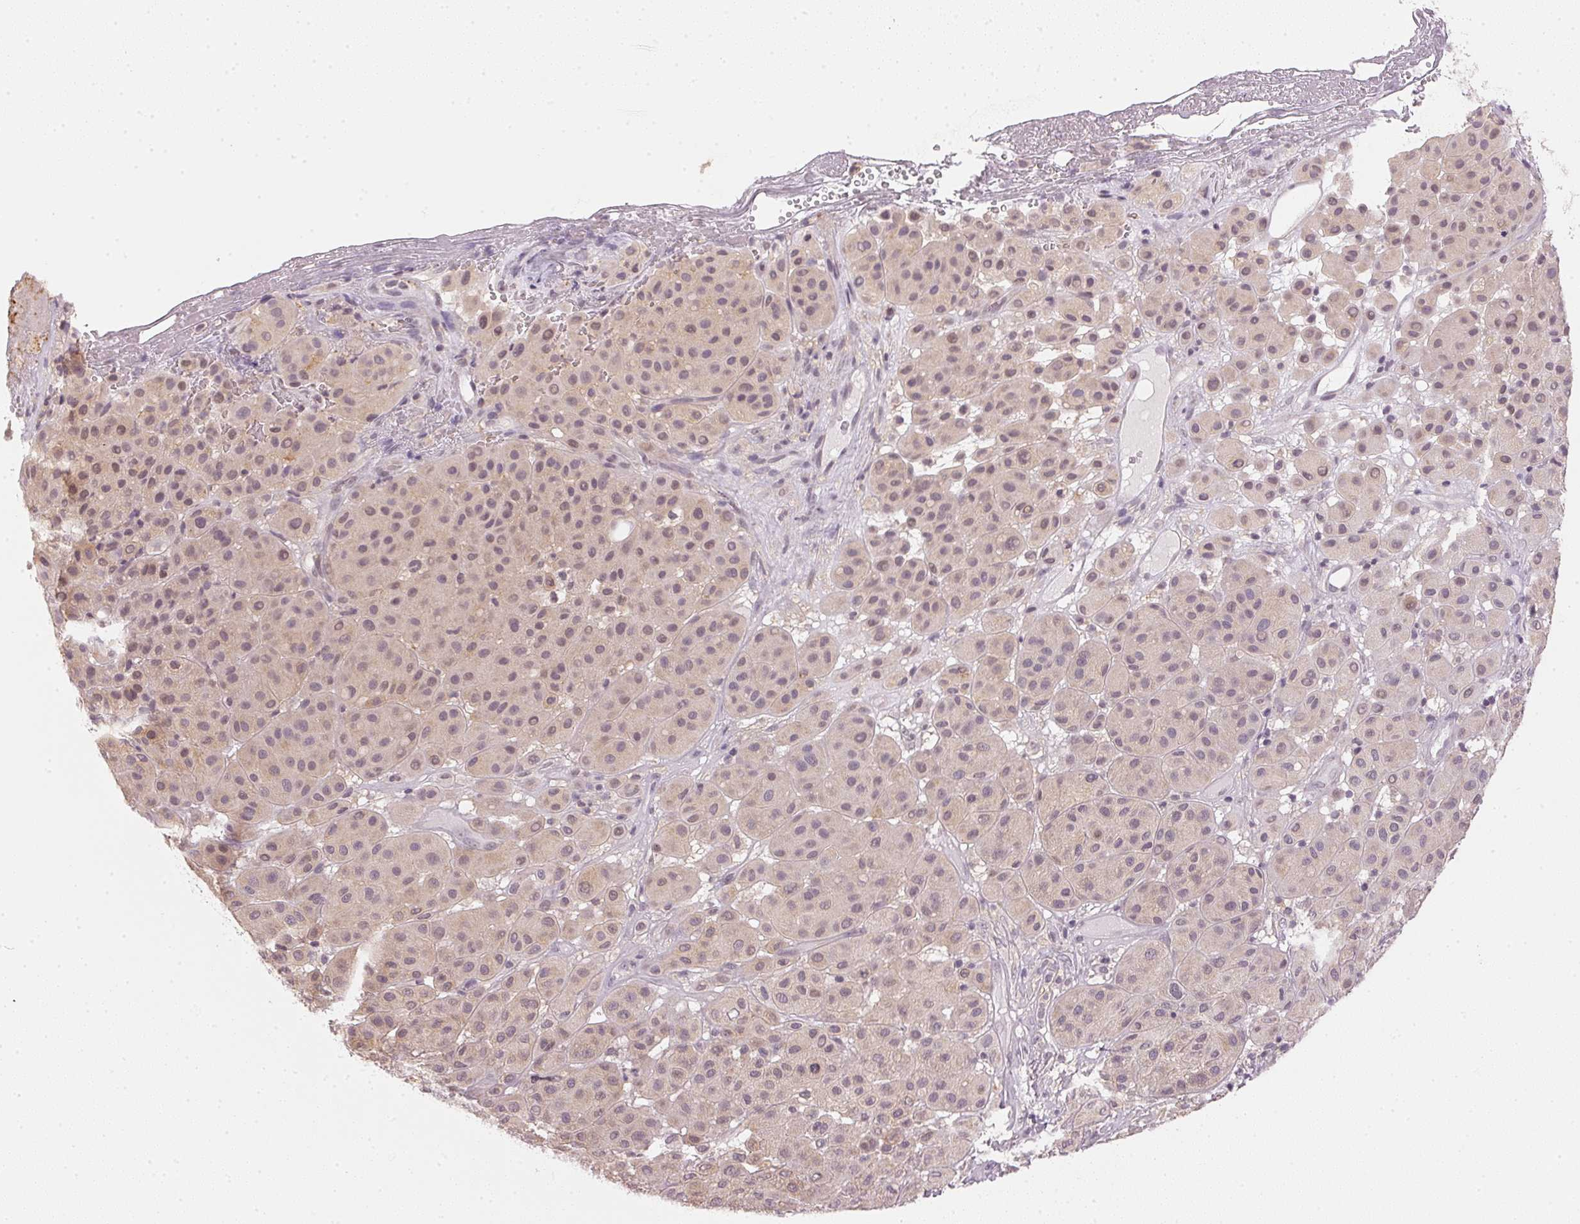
{"staining": {"intensity": "weak", "quantity": "<25%", "location": "cytoplasmic/membranous,nuclear"}, "tissue": "melanoma", "cell_type": "Tumor cells", "image_type": "cancer", "snomed": [{"axis": "morphology", "description": "Malignant melanoma, Metastatic site"}, {"axis": "topography", "description": "Smooth muscle"}], "caption": "DAB (3,3'-diaminobenzidine) immunohistochemical staining of malignant melanoma (metastatic site) displays no significant expression in tumor cells.", "gene": "KPRP", "patient": {"sex": "male", "age": 41}}